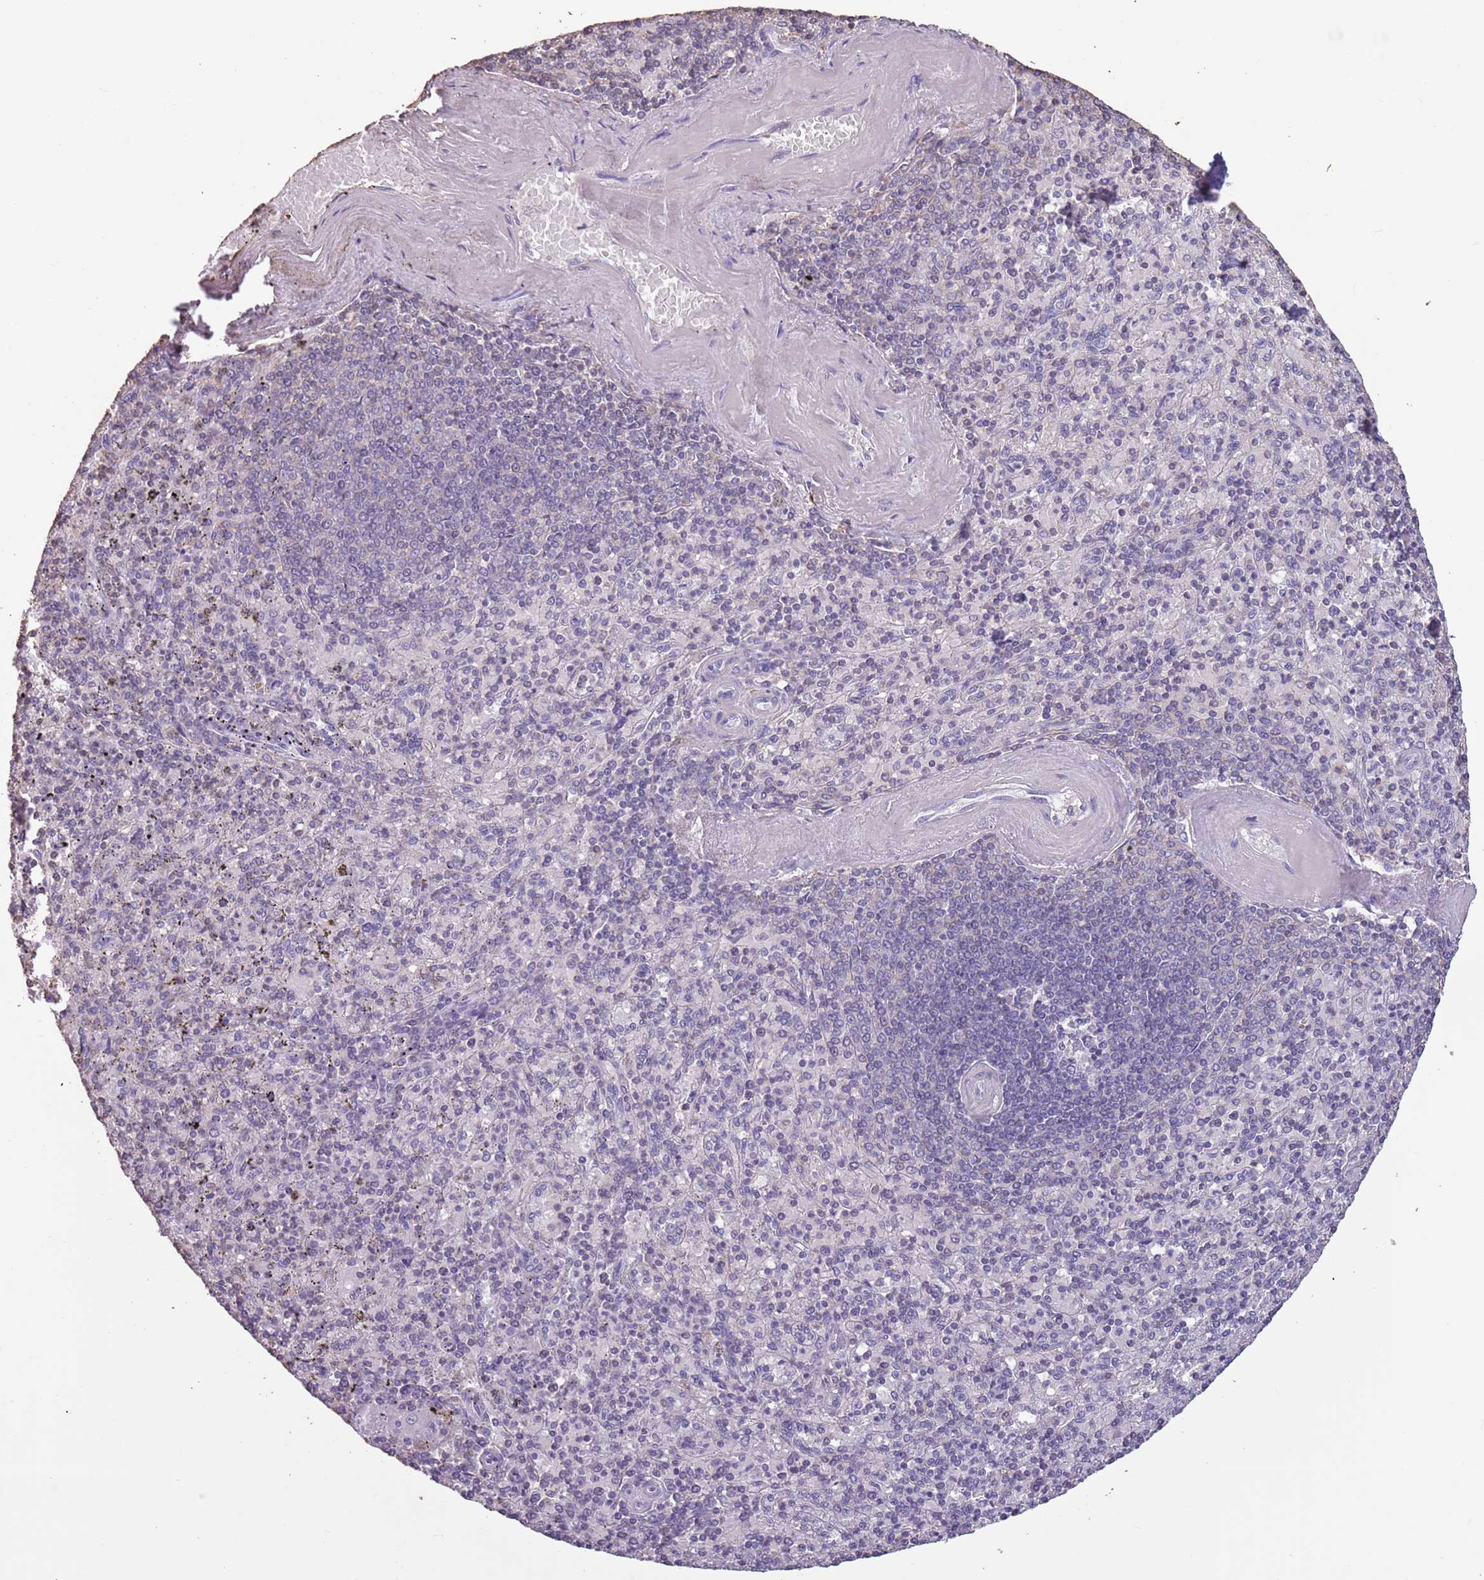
{"staining": {"intensity": "negative", "quantity": "none", "location": "none"}, "tissue": "spleen", "cell_type": "Cells in red pulp", "image_type": "normal", "snomed": [{"axis": "morphology", "description": "Normal tissue, NOS"}, {"axis": "topography", "description": "Spleen"}], "caption": "DAB (3,3'-diaminobenzidine) immunohistochemical staining of benign human spleen reveals no significant expression in cells in red pulp.", "gene": "SUN5", "patient": {"sex": "male", "age": 82}}